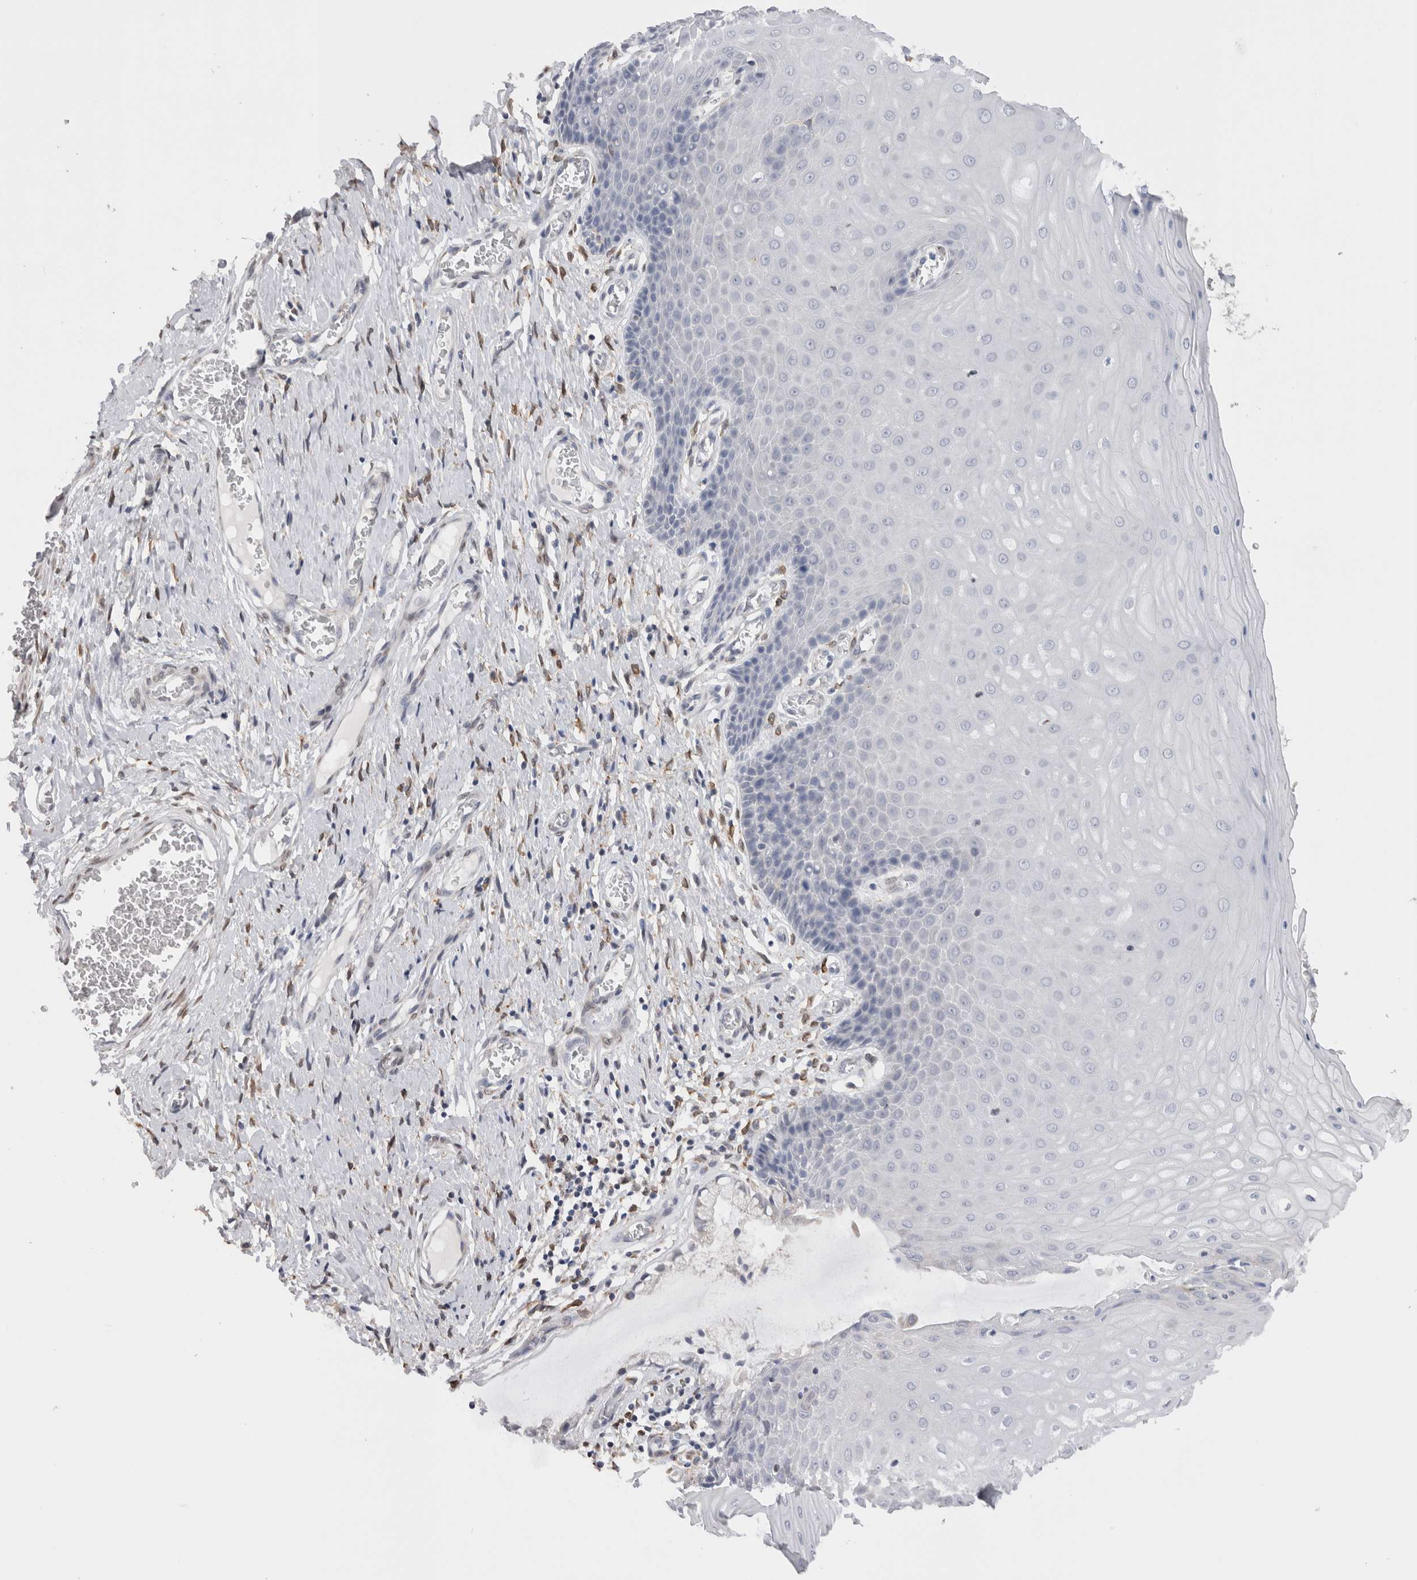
{"staining": {"intensity": "negative", "quantity": "none", "location": "none"}, "tissue": "cervix", "cell_type": "Glandular cells", "image_type": "normal", "snomed": [{"axis": "morphology", "description": "Normal tissue, NOS"}, {"axis": "topography", "description": "Cervix"}], "caption": "Immunohistochemistry micrograph of benign human cervix stained for a protein (brown), which reveals no positivity in glandular cells. (DAB (3,3'-diaminobenzidine) immunohistochemistry visualized using brightfield microscopy, high magnification).", "gene": "VCPIP1", "patient": {"sex": "female", "age": 55}}